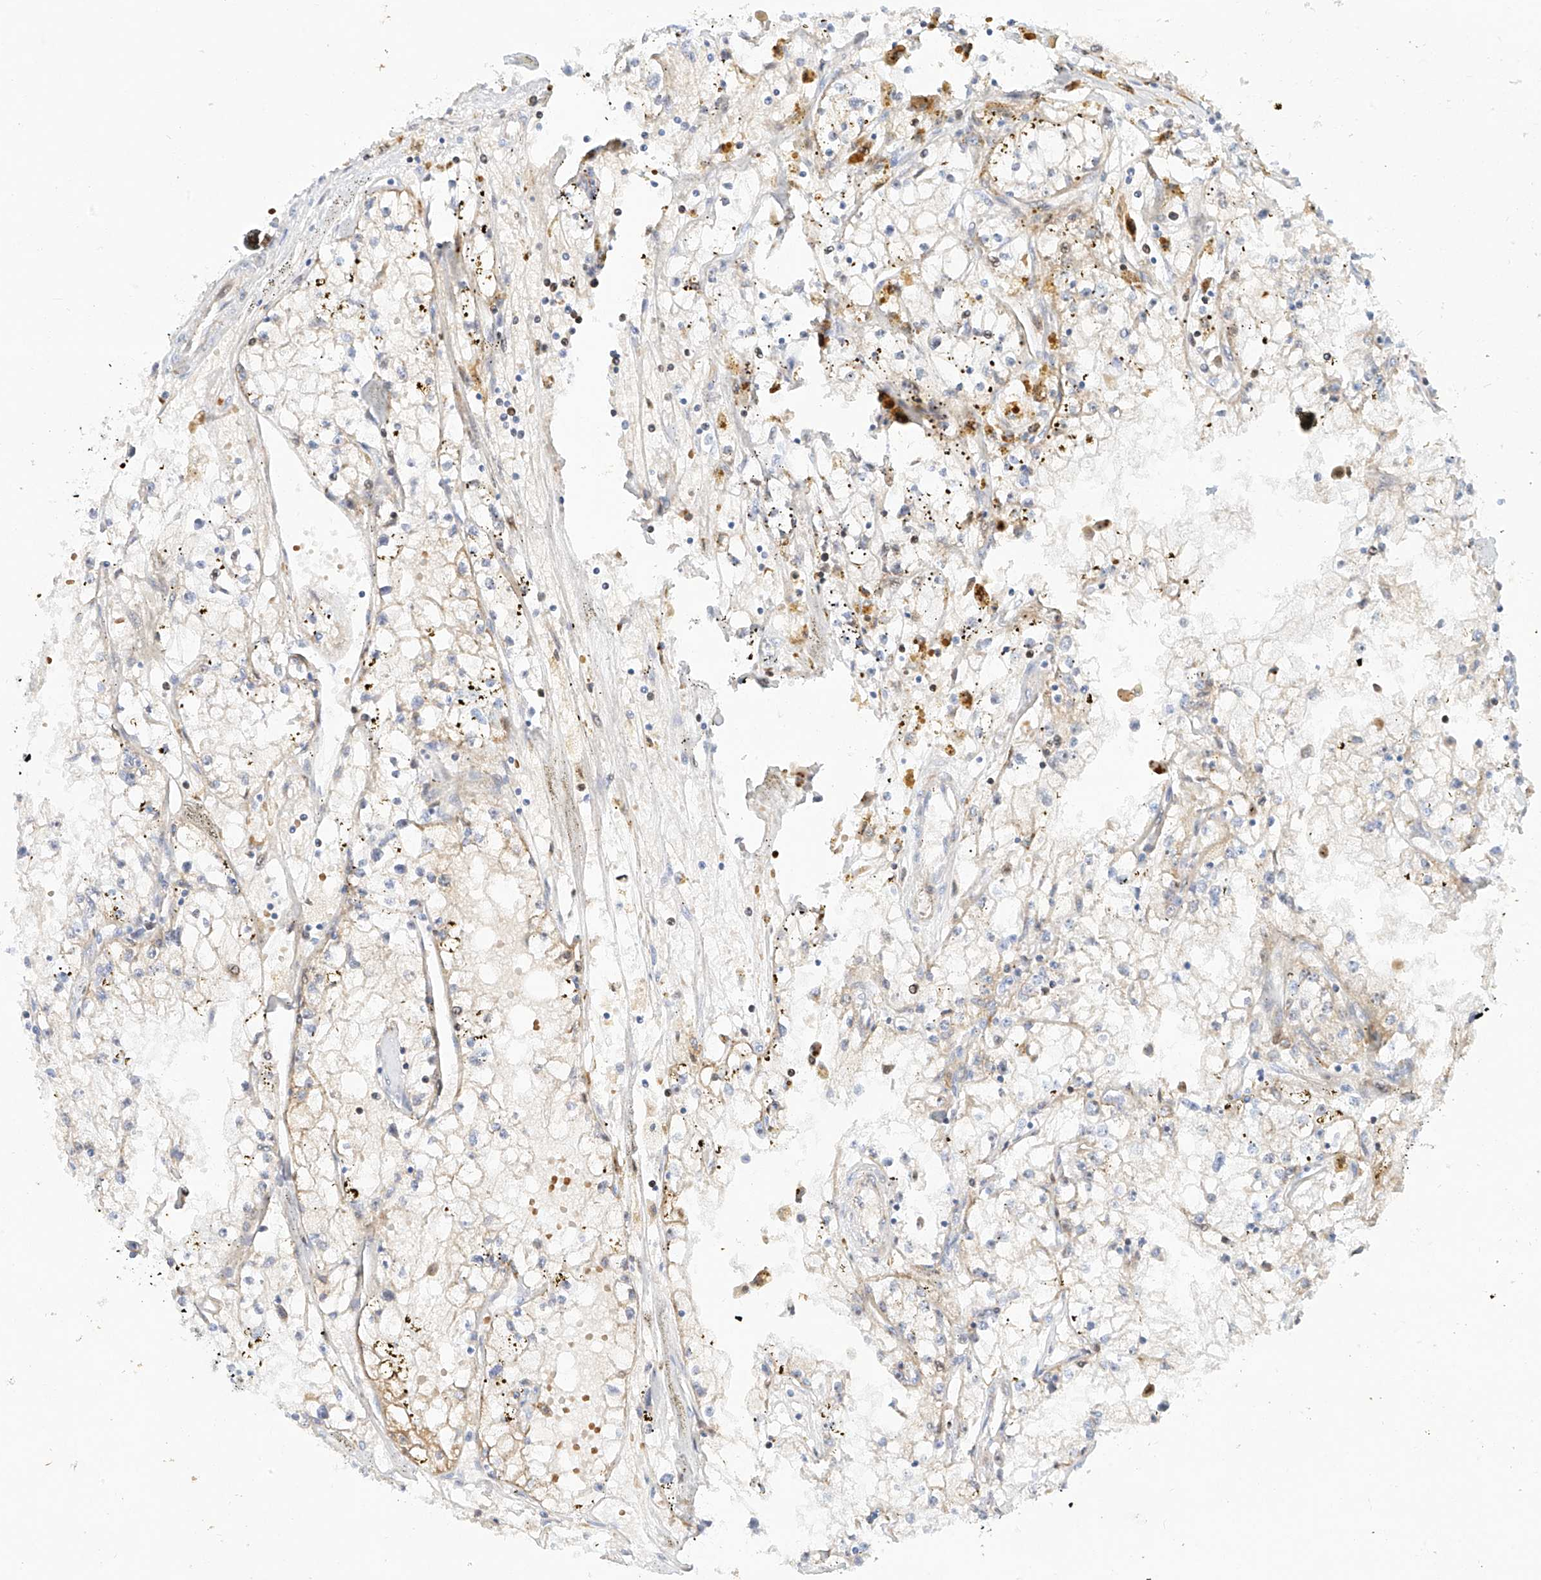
{"staining": {"intensity": "negative", "quantity": "none", "location": "none"}, "tissue": "renal cancer", "cell_type": "Tumor cells", "image_type": "cancer", "snomed": [{"axis": "morphology", "description": "Adenocarcinoma, NOS"}, {"axis": "topography", "description": "Kidney"}], "caption": "DAB (3,3'-diaminobenzidine) immunohistochemical staining of human renal adenocarcinoma demonstrates no significant expression in tumor cells.", "gene": "SNU13", "patient": {"sex": "male", "age": 56}}